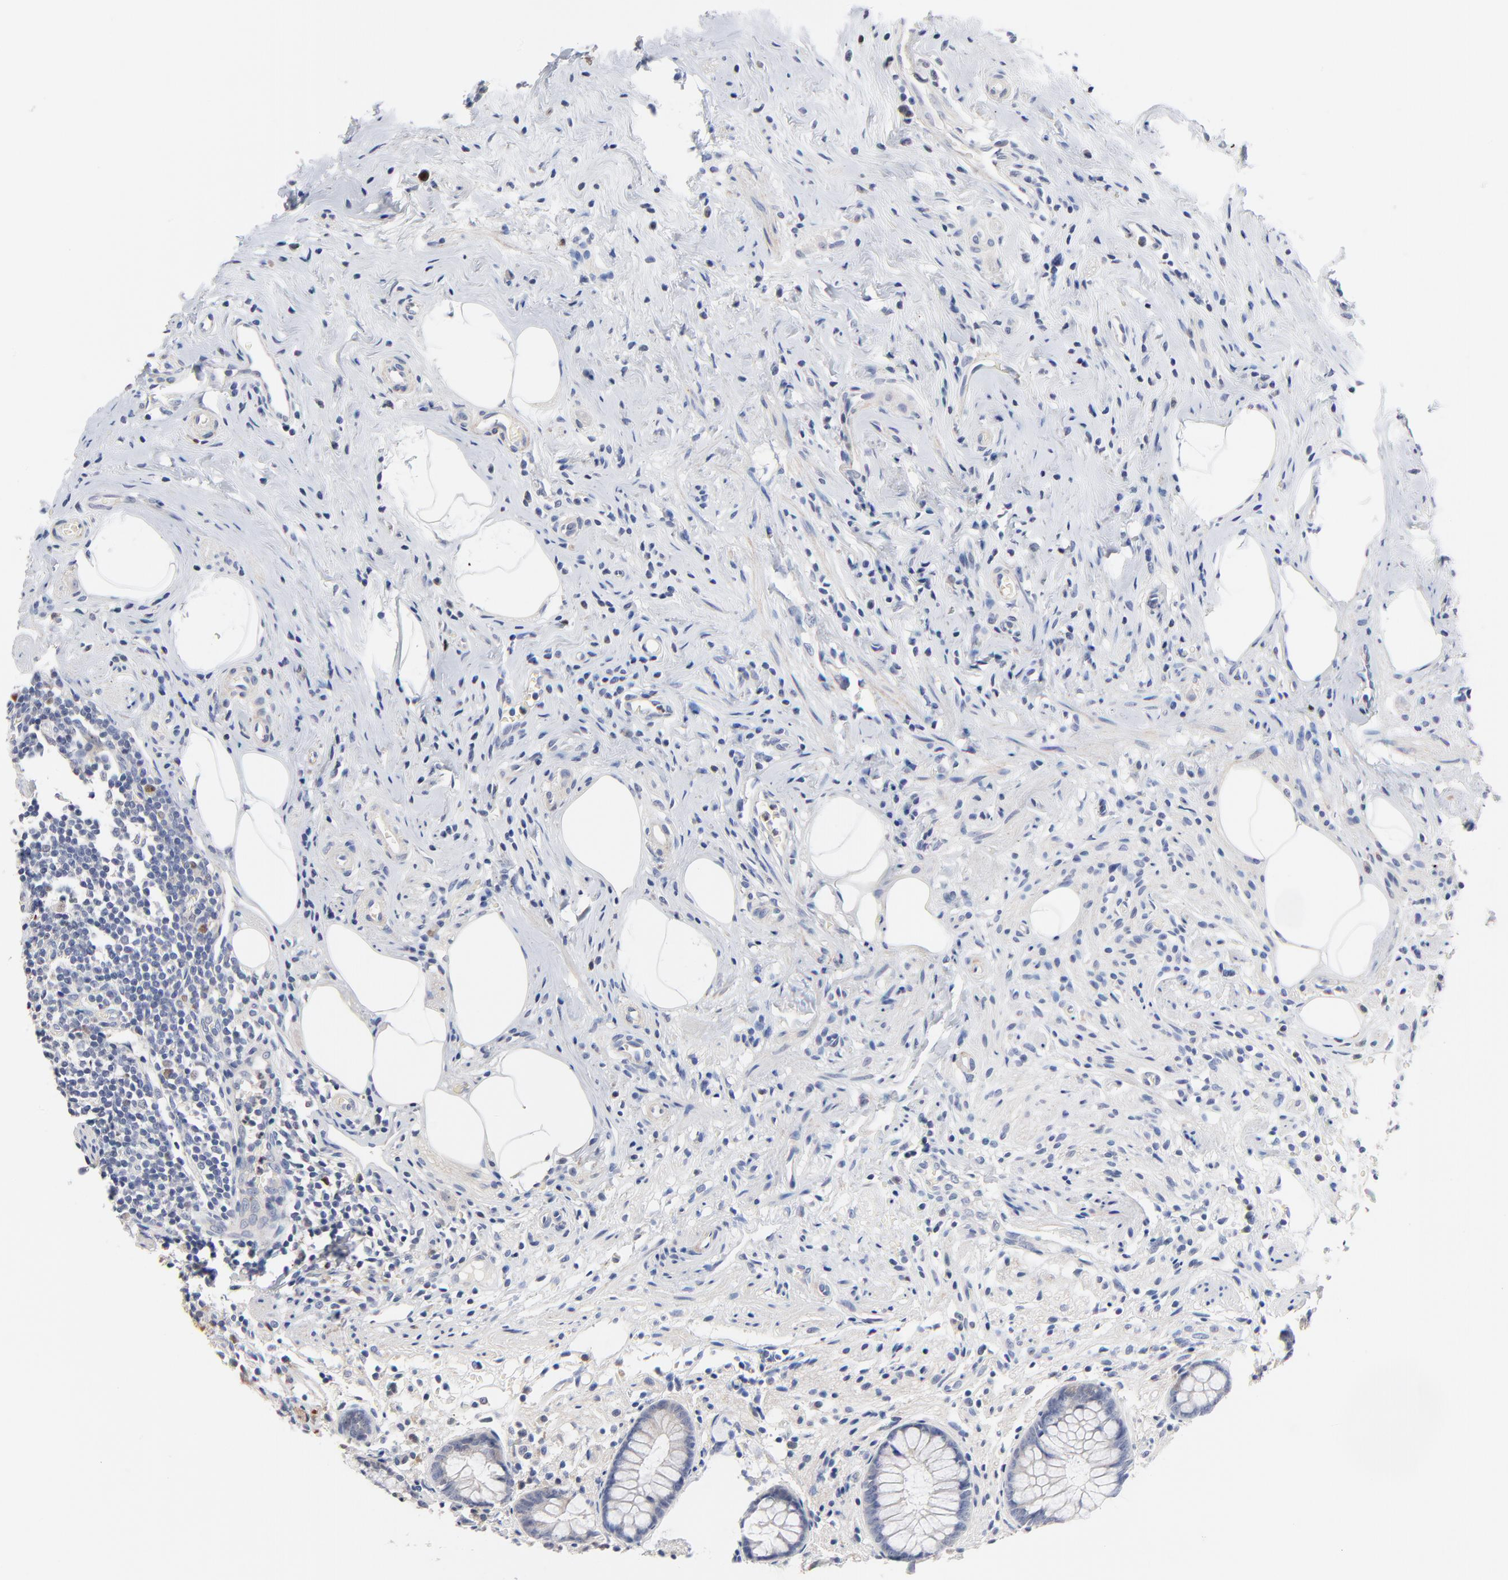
{"staining": {"intensity": "negative", "quantity": "none", "location": "none"}, "tissue": "appendix", "cell_type": "Glandular cells", "image_type": "normal", "snomed": [{"axis": "morphology", "description": "Normal tissue, NOS"}, {"axis": "topography", "description": "Appendix"}], "caption": "DAB immunohistochemical staining of unremarkable appendix demonstrates no significant positivity in glandular cells.", "gene": "AADAC", "patient": {"sex": "male", "age": 38}}